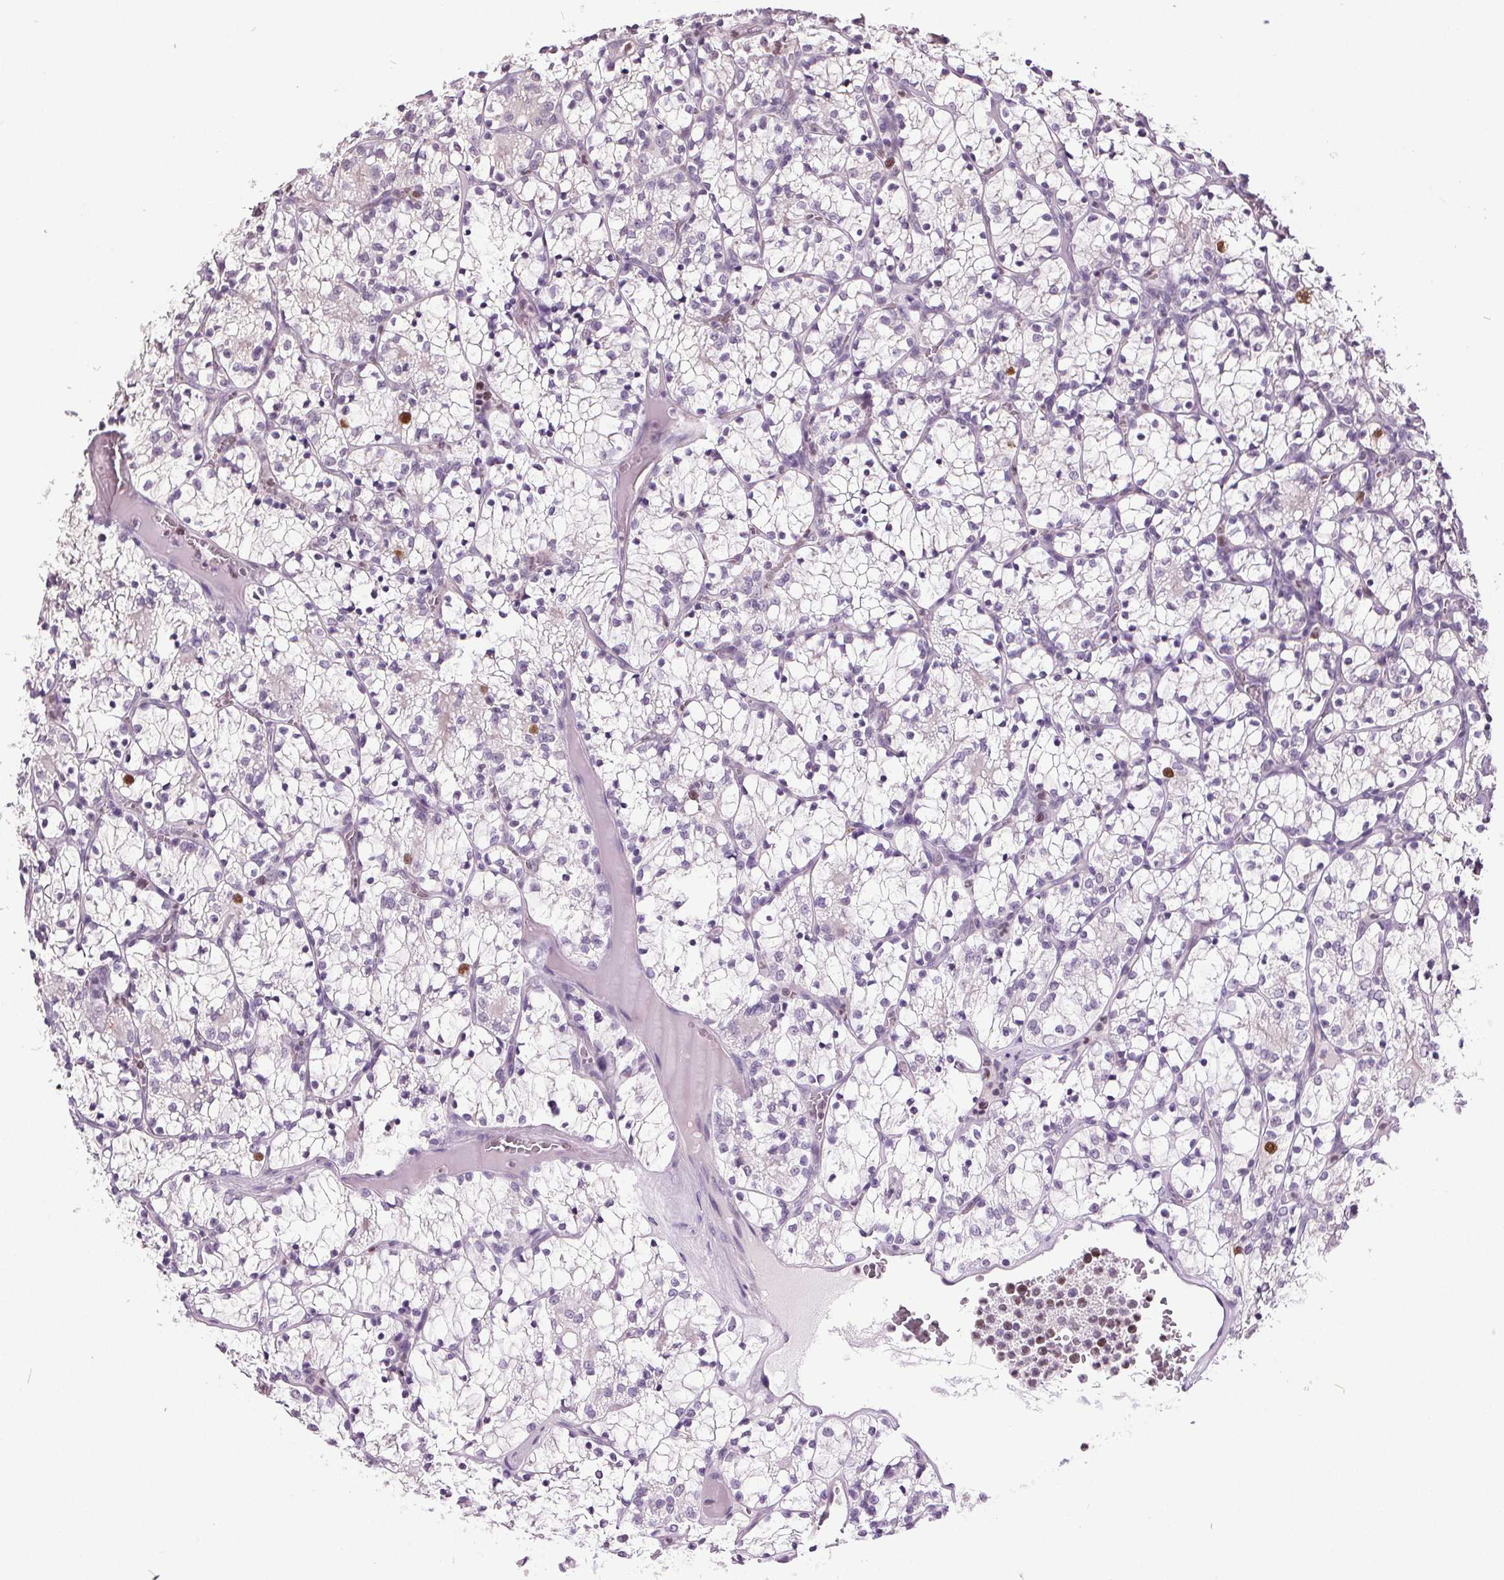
{"staining": {"intensity": "negative", "quantity": "none", "location": "none"}, "tissue": "renal cancer", "cell_type": "Tumor cells", "image_type": "cancer", "snomed": [{"axis": "morphology", "description": "Adenocarcinoma, NOS"}, {"axis": "topography", "description": "Kidney"}], "caption": "A photomicrograph of renal cancer (adenocarcinoma) stained for a protein exhibits no brown staining in tumor cells.", "gene": "CENPF", "patient": {"sex": "female", "age": 69}}